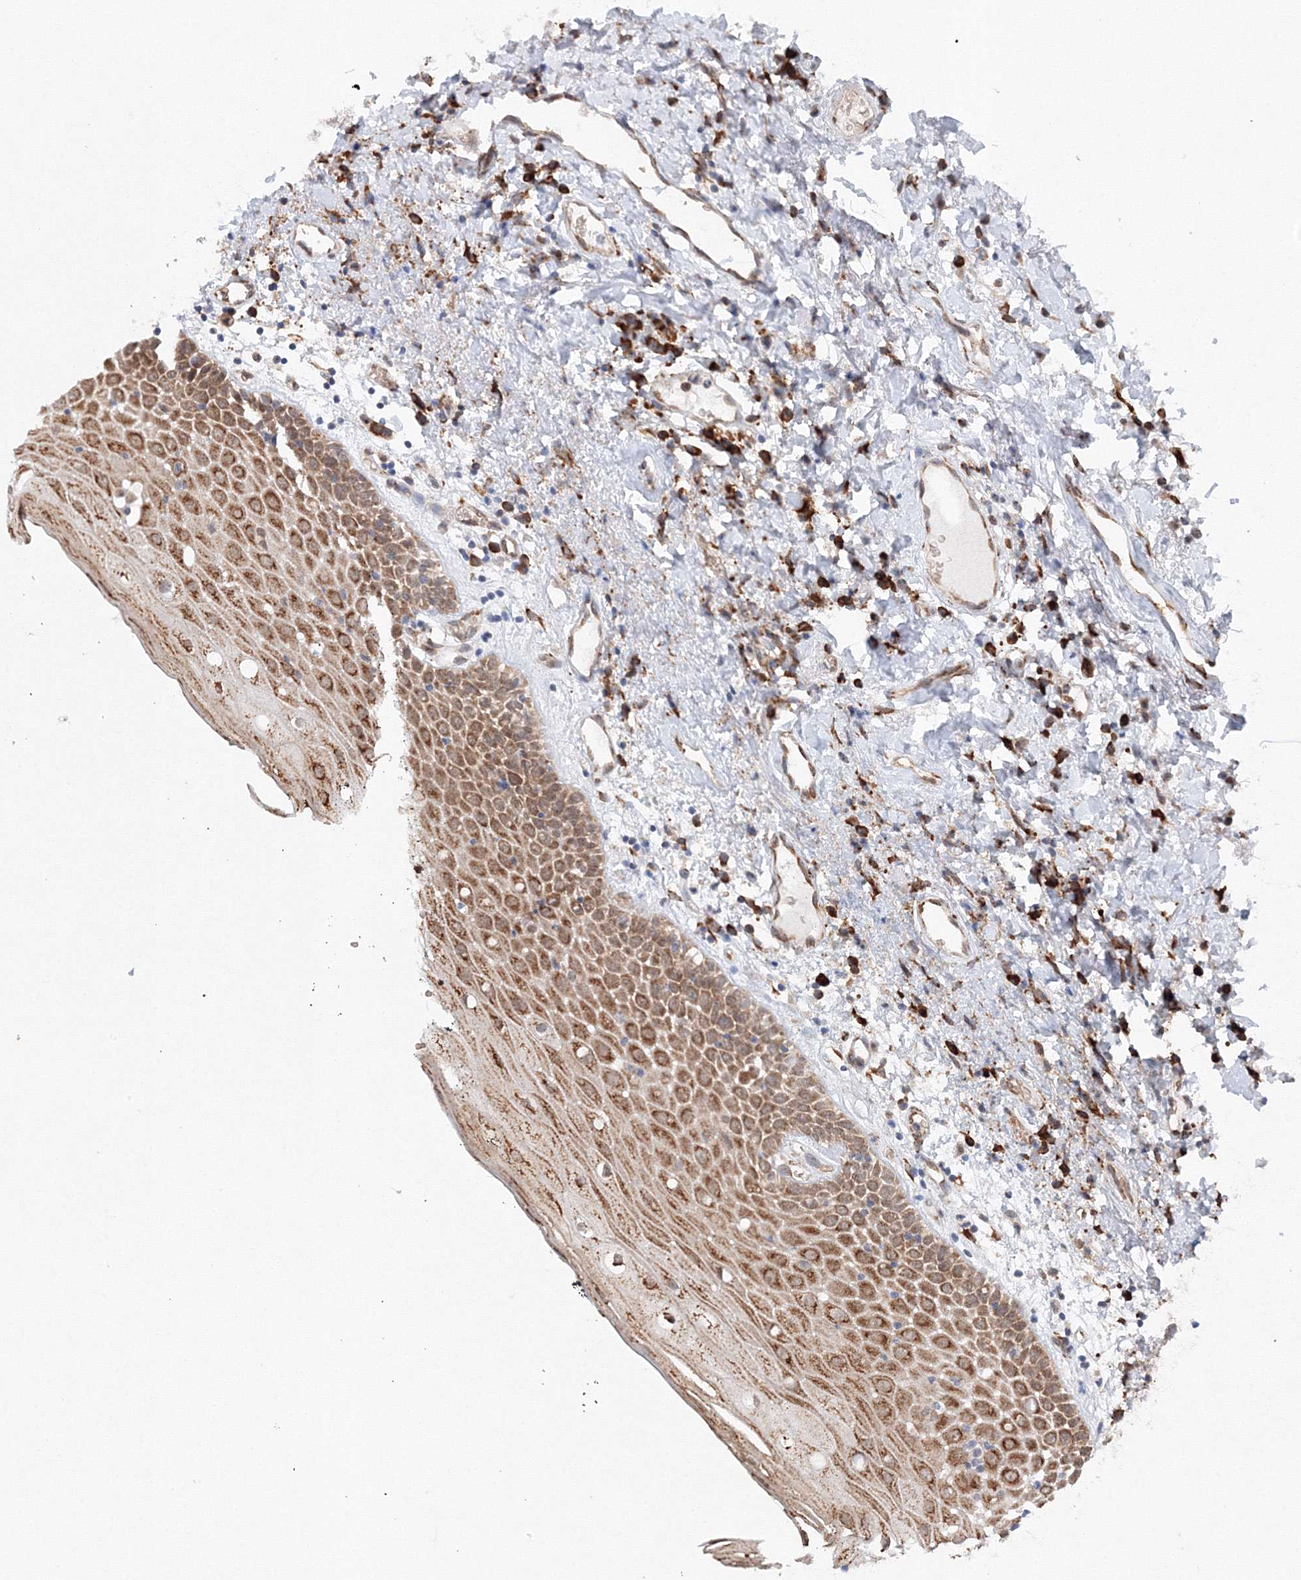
{"staining": {"intensity": "strong", "quantity": ">75%", "location": "cytoplasmic/membranous"}, "tissue": "oral mucosa", "cell_type": "Squamous epithelial cells", "image_type": "normal", "snomed": [{"axis": "morphology", "description": "Normal tissue, NOS"}, {"axis": "topography", "description": "Oral tissue"}], "caption": "This histopathology image demonstrates unremarkable oral mucosa stained with IHC to label a protein in brown. The cytoplasmic/membranous of squamous epithelial cells show strong positivity for the protein. Nuclei are counter-stained blue.", "gene": "DIS3L2", "patient": {"sex": "male", "age": 74}}